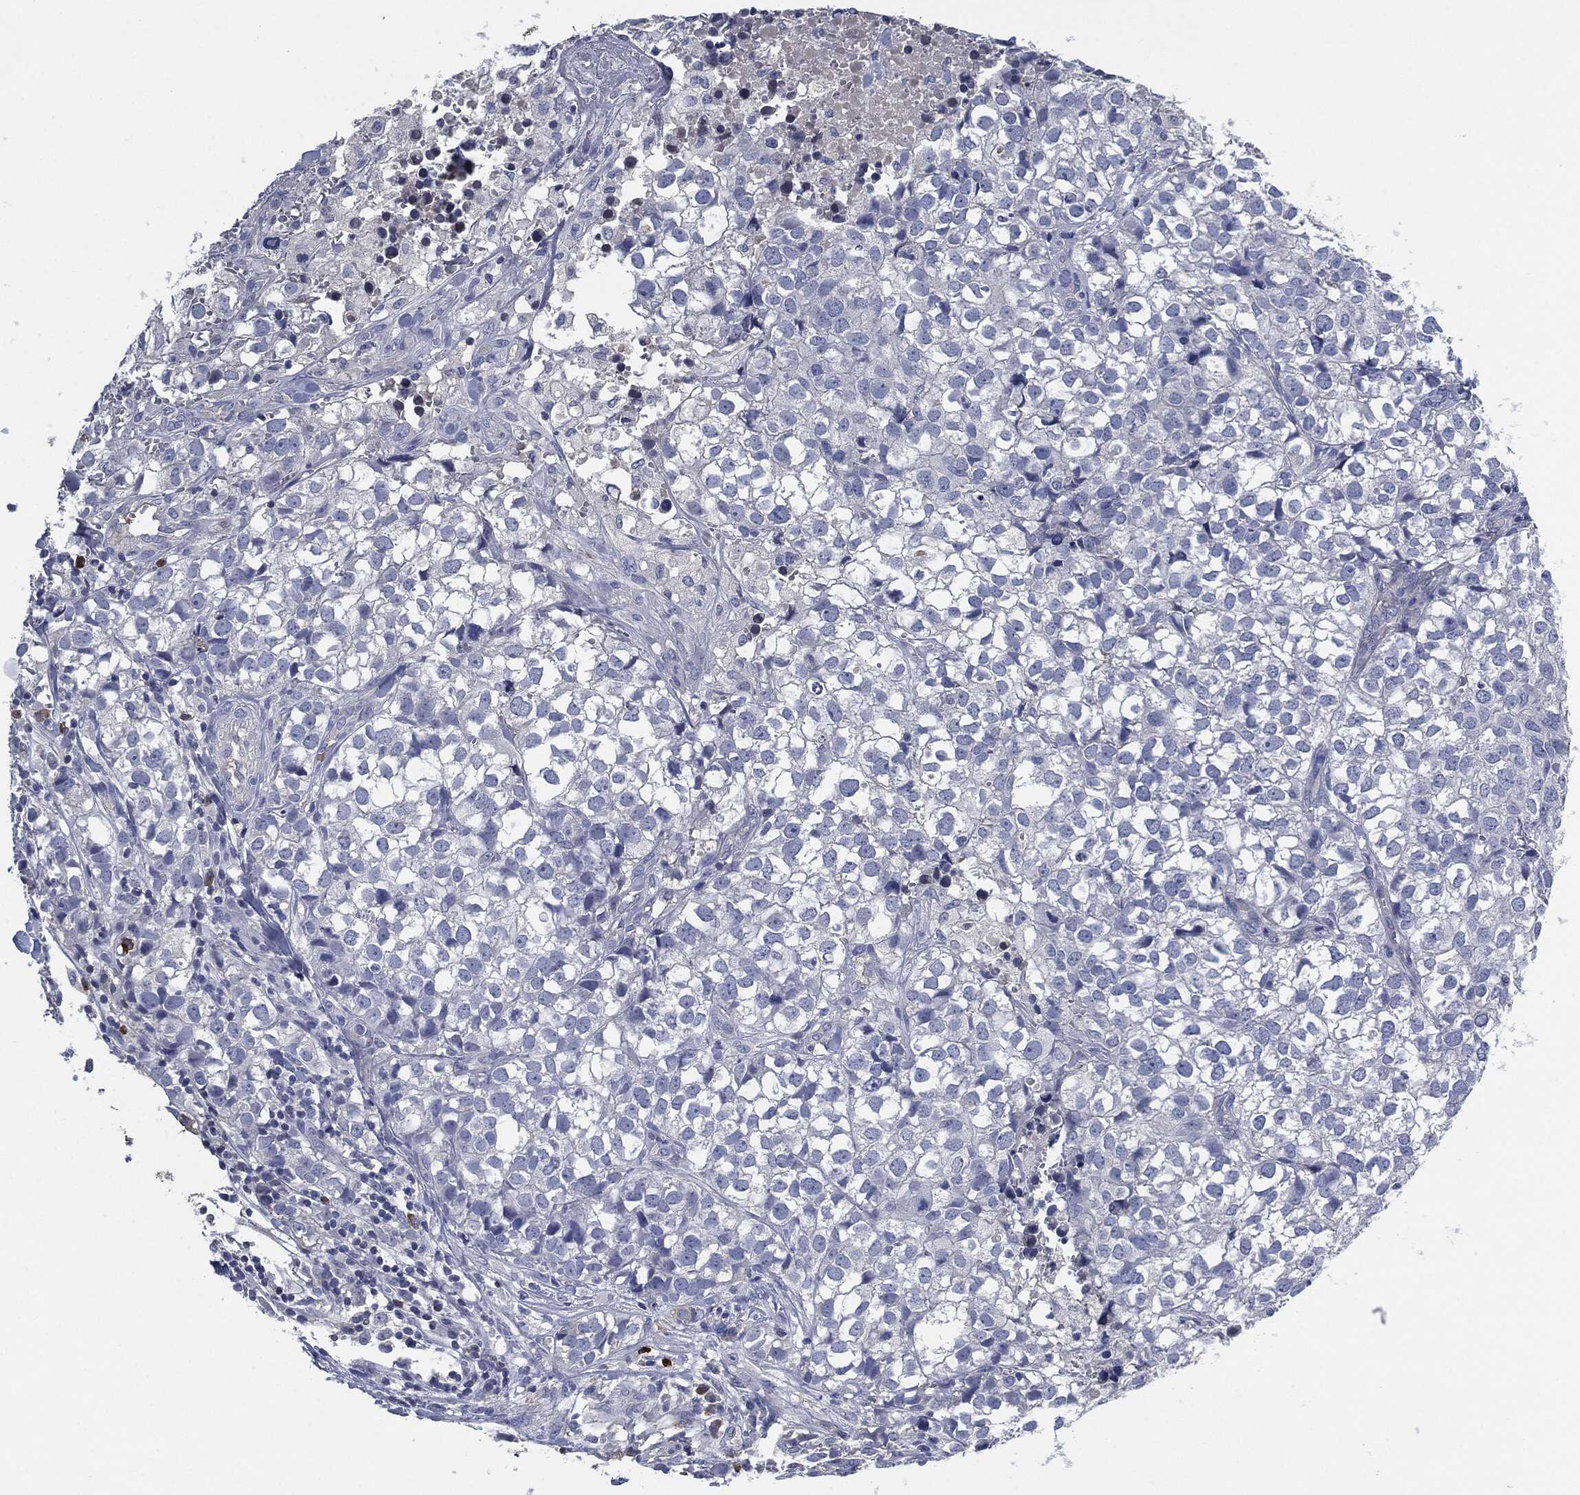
{"staining": {"intensity": "negative", "quantity": "none", "location": "none"}, "tissue": "breast cancer", "cell_type": "Tumor cells", "image_type": "cancer", "snomed": [{"axis": "morphology", "description": "Duct carcinoma"}, {"axis": "topography", "description": "Breast"}], "caption": "Immunohistochemistry micrograph of breast cancer stained for a protein (brown), which shows no expression in tumor cells.", "gene": "CD27", "patient": {"sex": "female", "age": 30}}